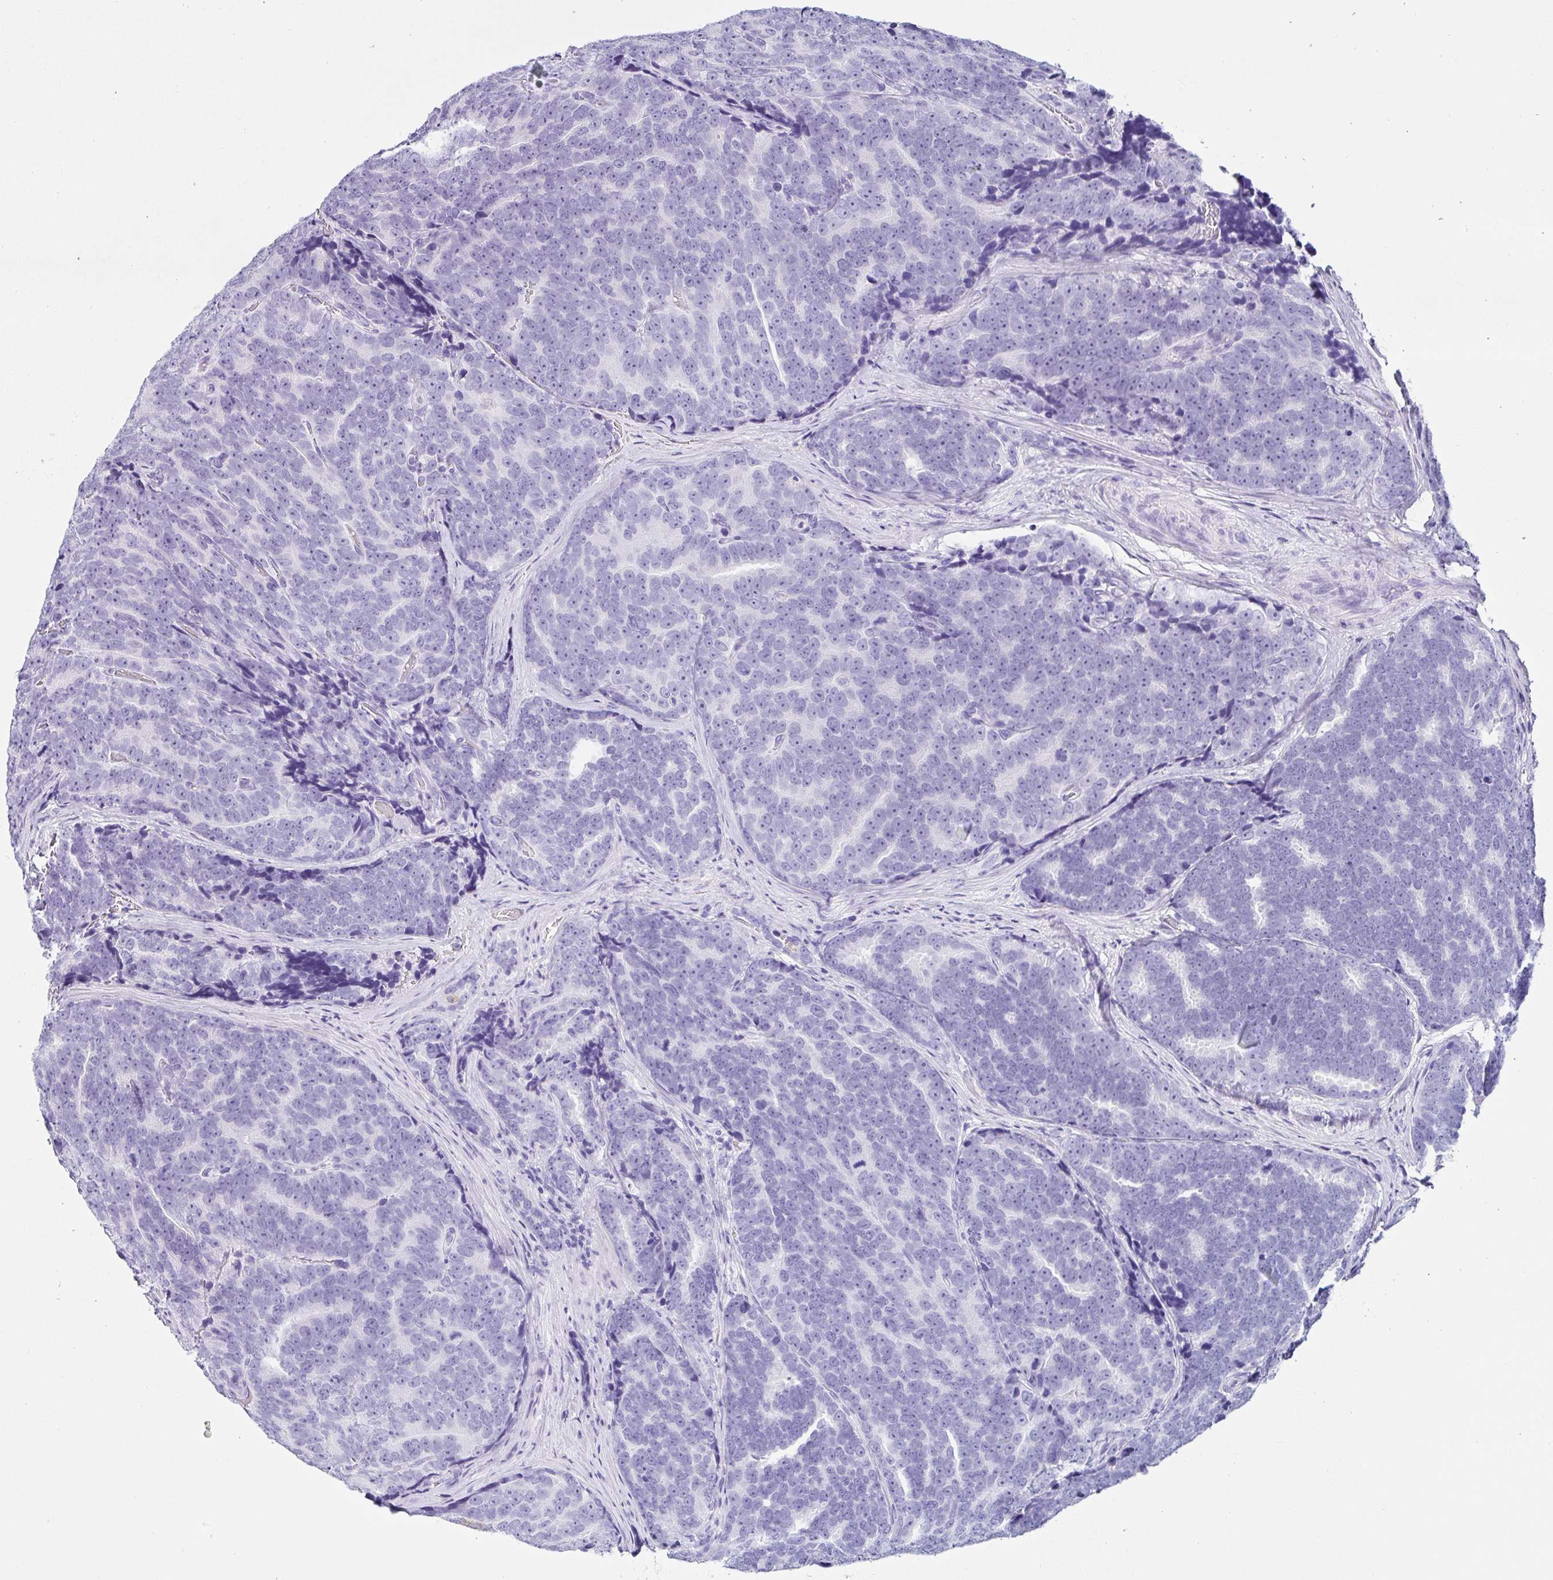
{"staining": {"intensity": "negative", "quantity": "none", "location": "none"}, "tissue": "prostate cancer", "cell_type": "Tumor cells", "image_type": "cancer", "snomed": [{"axis": "morphology", "description": "Adenocarcinoma, Low grade"}, {"axis": "topography", "description": "Prostate"}], "caption": "The immunohistochemistry (IHC) image has no significant expression in tumor cells of prostate cancer tissue.", "gene": "SERPINB3", "patient": {"sex": "male", "age": 62}}